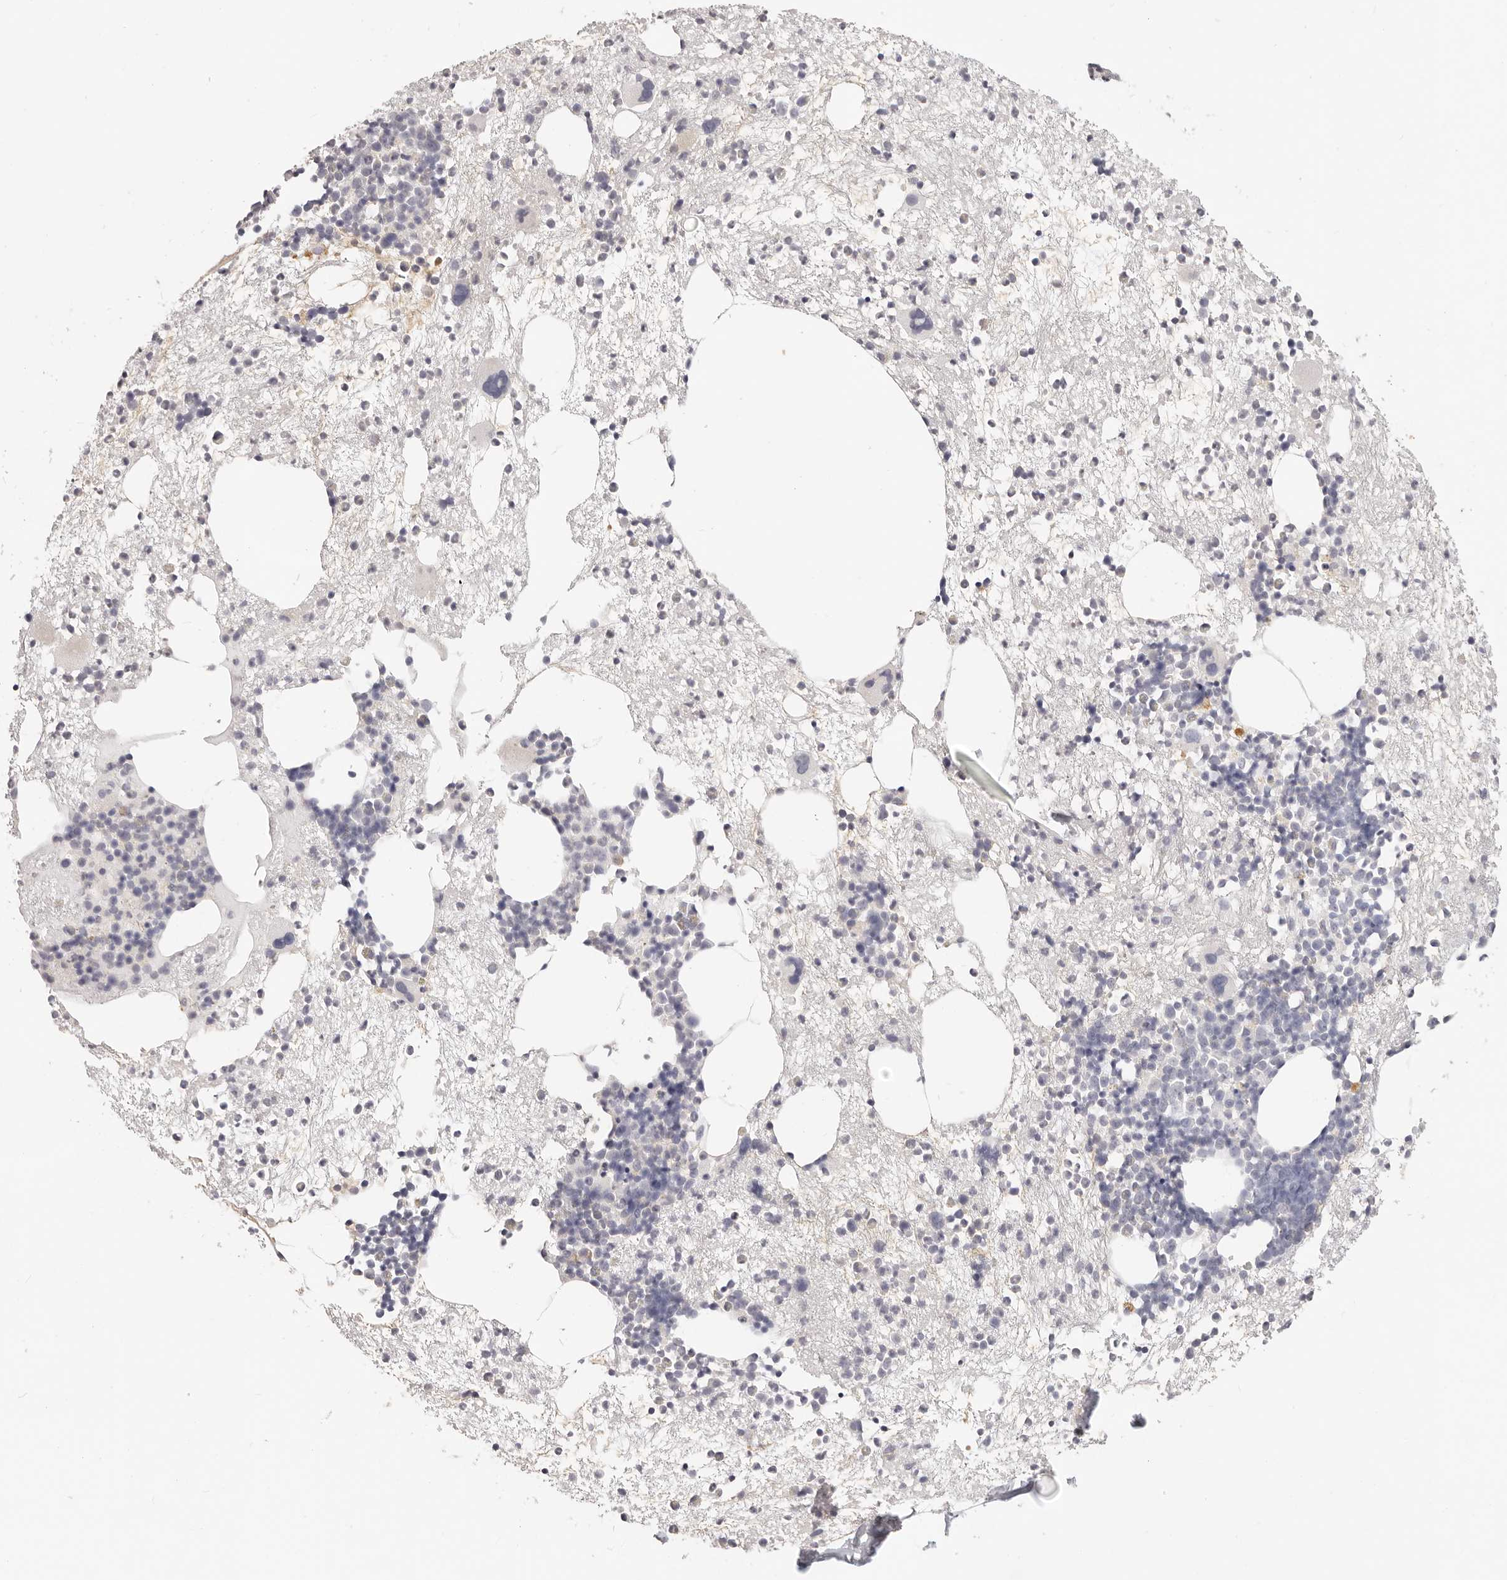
{"staining": {"intensity": "negative", "quantity": "none", "location": "none"}, "tissue": "bone marrow", "cell_type": "Hematopoietic cells", "image_type": "normal", "snomed": [{"axis": "morphology", "description": "Normal tissue, NOS"}, {"axis": "topography", "description": "Bone marrow"}], "caption": "IHC image of benign bone marrow: bone marrow stained with DAB displays no significant protein staining in hematopoietic cells. (DAB IHC visualized using brightfield microscopy, high magnification).", "gene": "GGPS1", "patient": {"sex": "male", "age": 54}}